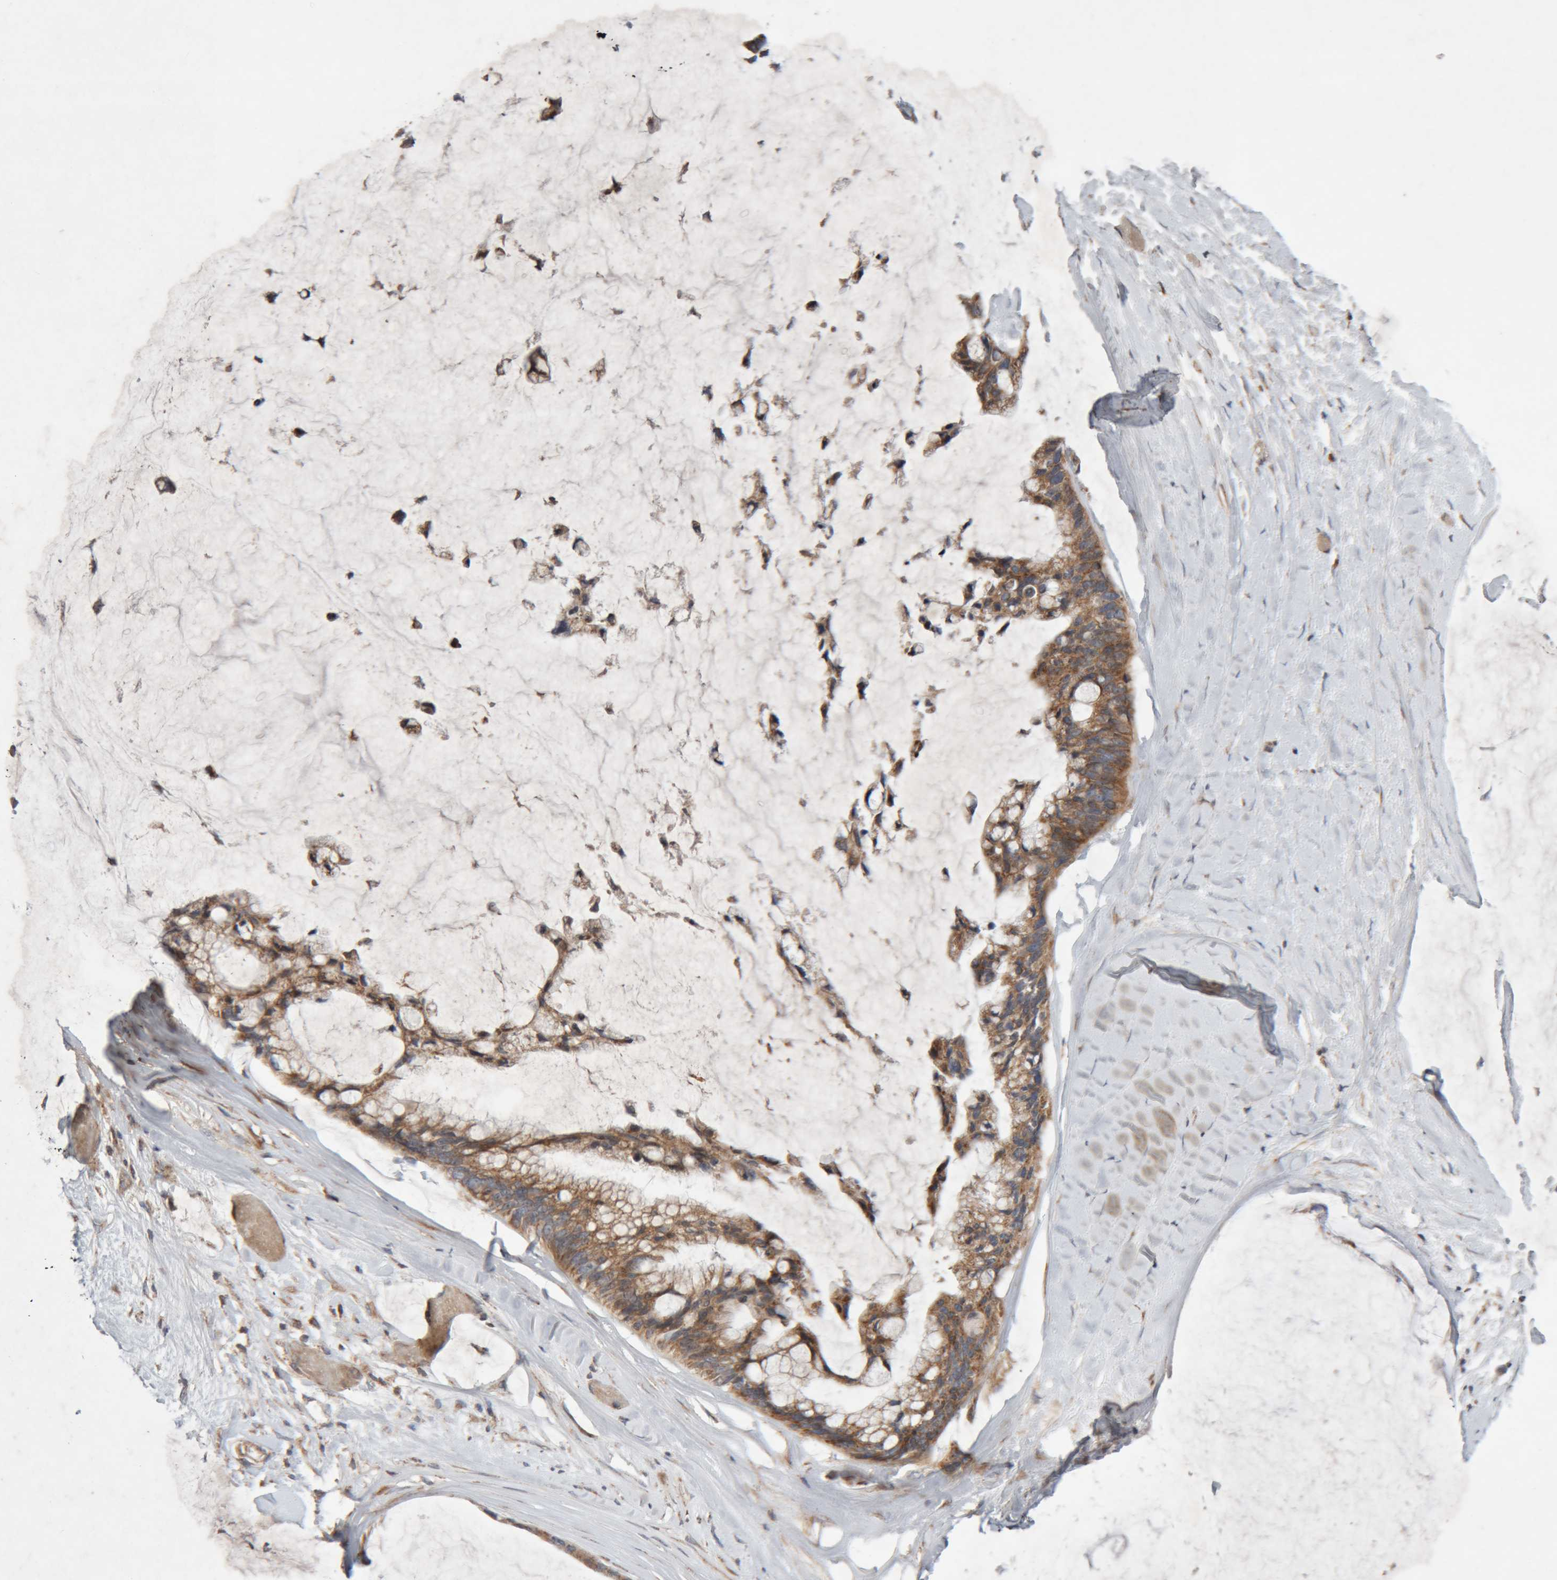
{"staining": {"intensity": "moderate", "quantity": ">75%", "location": "cytoplasmic/membranous"}, "tissue": "ovarian cancer", "cell_type": "Tumor cells", "image_type": "cancer", "snomed": [{"axis": "morphology", "description": "Cystadenocarcinoma, mucinous, NOS"}, {"axis": "topography", "description": "Ovary"}], "caption": "Tumor cells display moderate cytoplasmic/membranous expression in about >75% of cells in ovarian mucinous cystadenocarcinoma.", "gene": "KIF21B", "patient": {"sex": "female", "age": 39}}